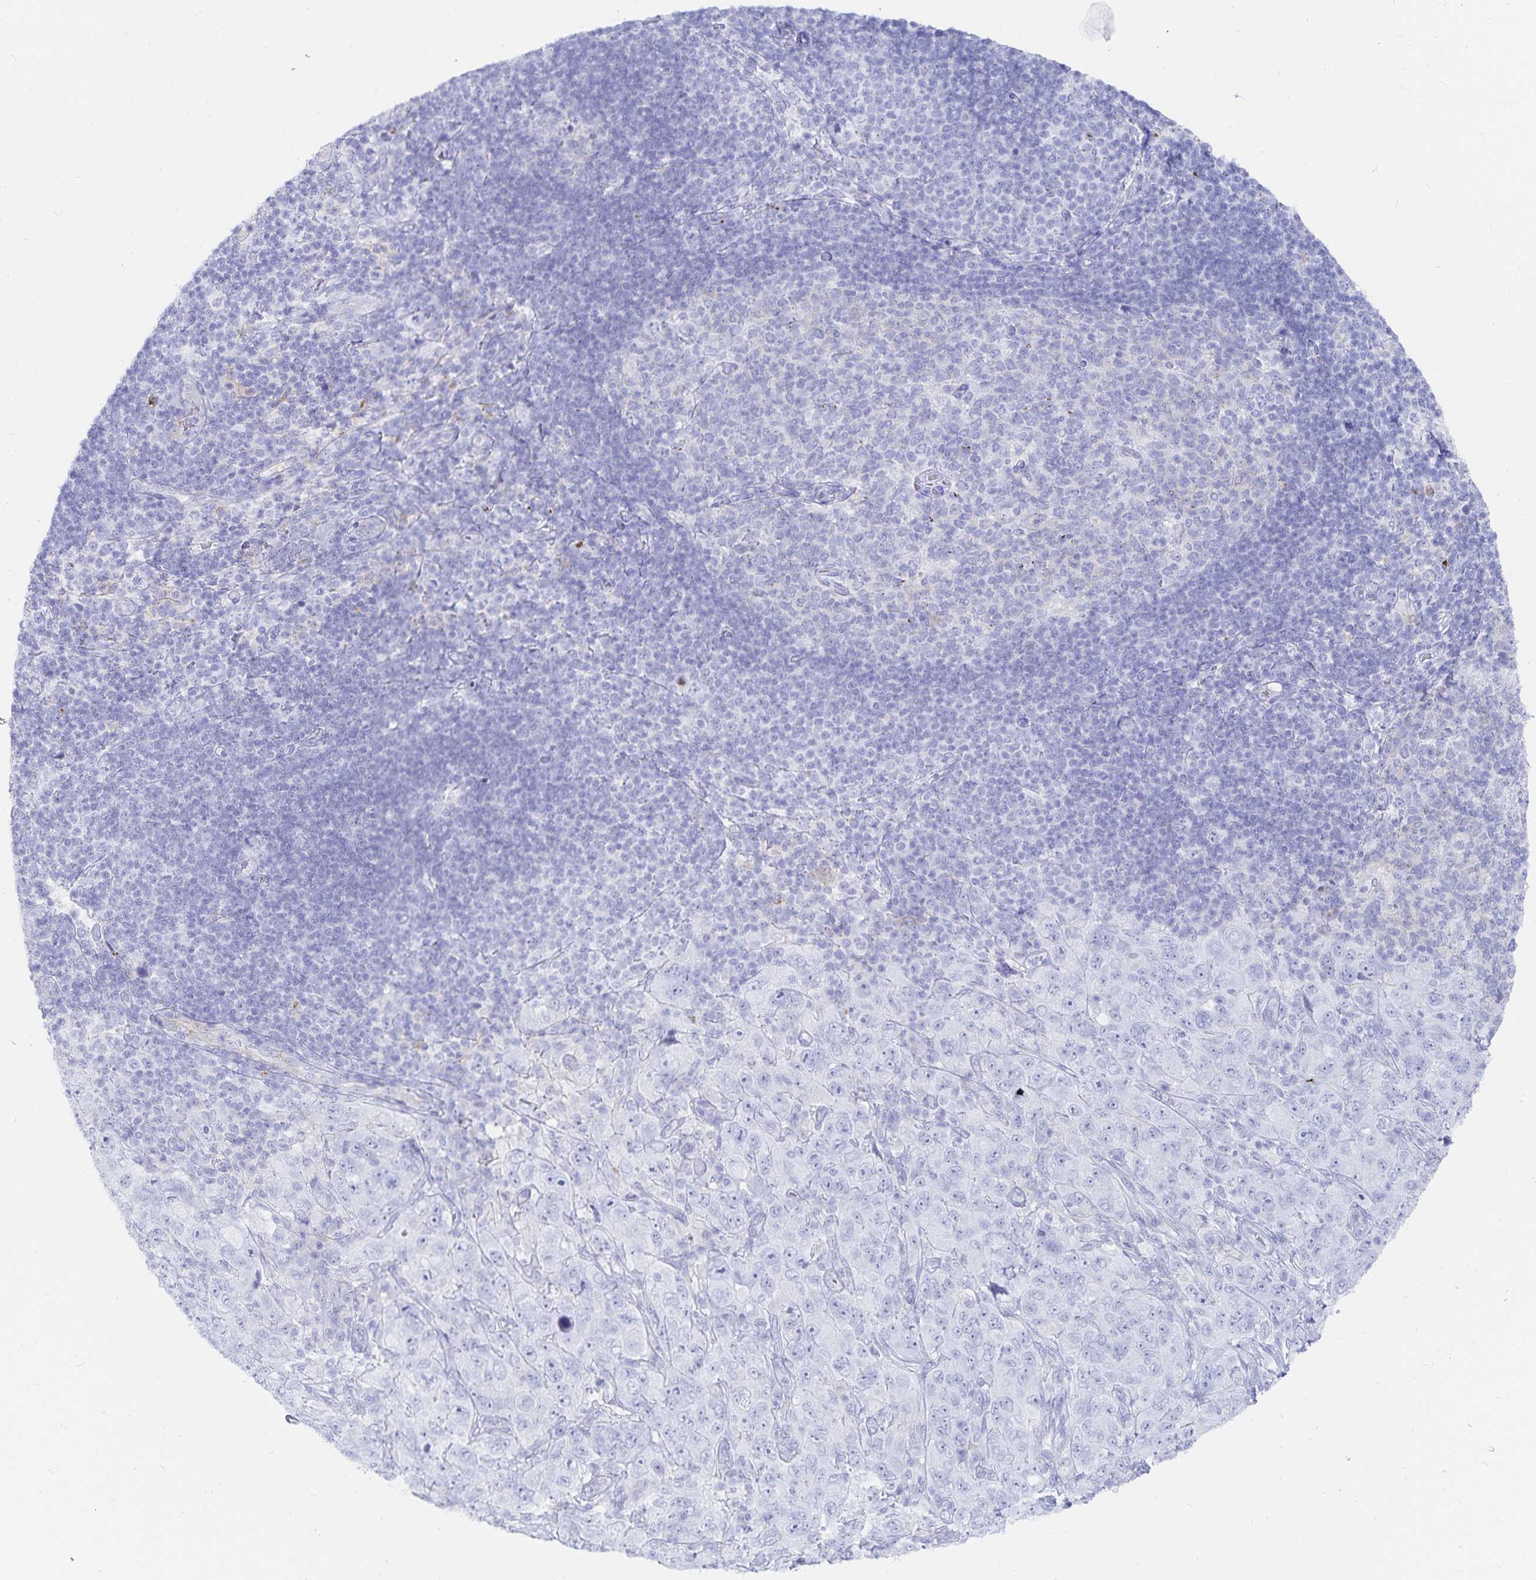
{"staining": {"intensity": "negative", "quantity": "none", "location": "none"}, "tissue": "pancreatic cancer", "cell_type": "Tumor cells", "image_type": "cancer", "snomed": [{"axis": "morphology", "description": "Adenocarcinoma, NOS"}, {"axis": "topography", "description": "Pancreas"}], "caption": "Tumor cells are negative for brown protein staining in pancreatic adenocarcinoma.", "gene": "INSL5", "patient": {"sex": "male", "age": 68}}